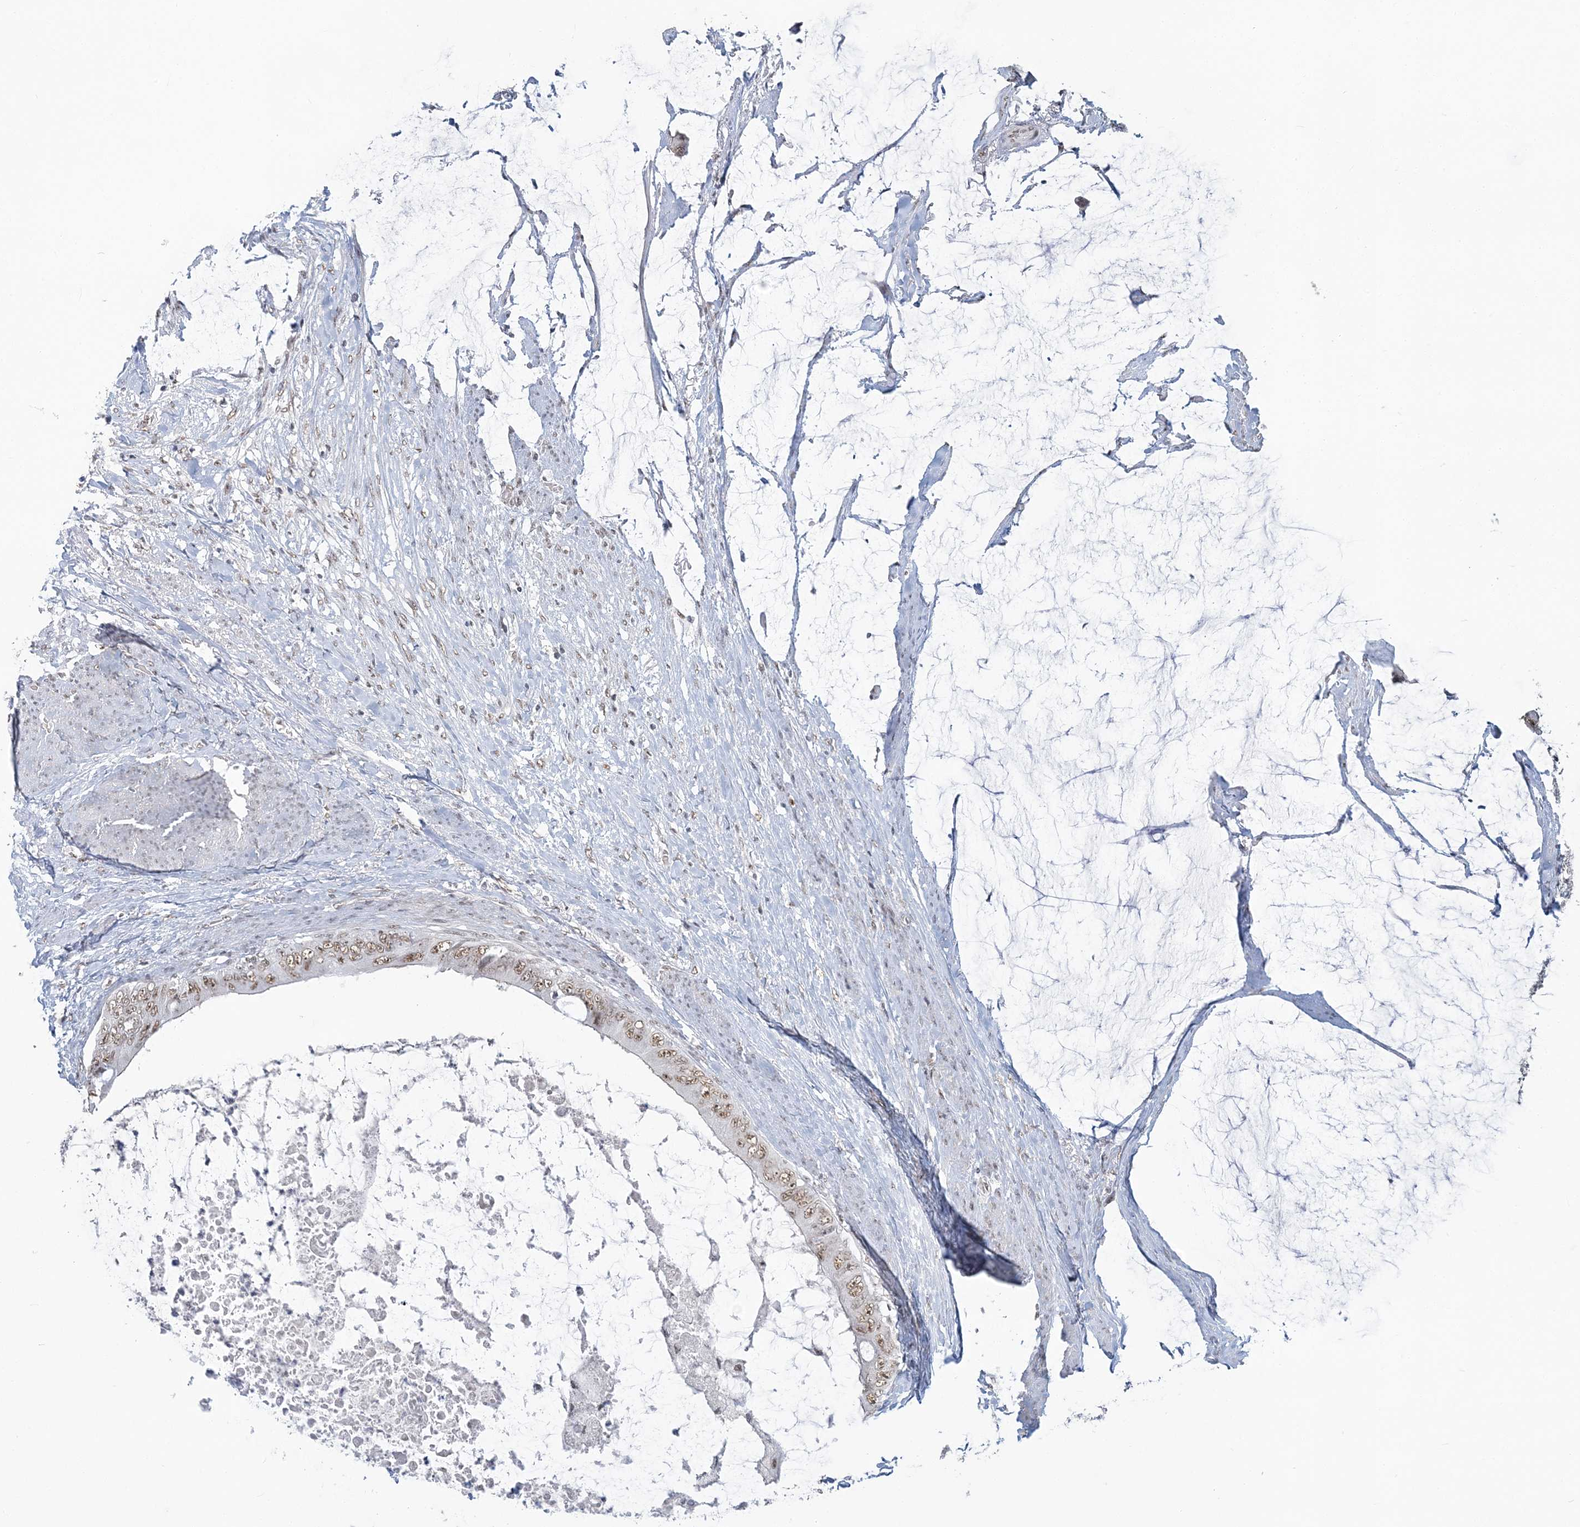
{"staining": {"intensity": "moderate", "quantity": ">75%", "location": "nuclear"}, "tissue": "colorectal cancer", "cell_type": "Tumor cells", "image_type": "cancer", "snomed": [{"axis": "morphology", "description": "Normal tissue, NOS"}, {"axis": "morphology", "description": "Adenocarcinoma, NOS"}, {"axis": "topography", "description": "Rectum"}, {"axis": "topography", "description": "Peripheral nerve tissue"}], "caption": "Immunohistochemistry (IHC) image of colorectal cancer (adenocarcinoma) stained for a protein (brown), which demonstrates medium levels of moderate nuclear expression in about >75% of tumor cells.", "gene": "PLRG1", "patient": {"sex": "female", "age": 77}}